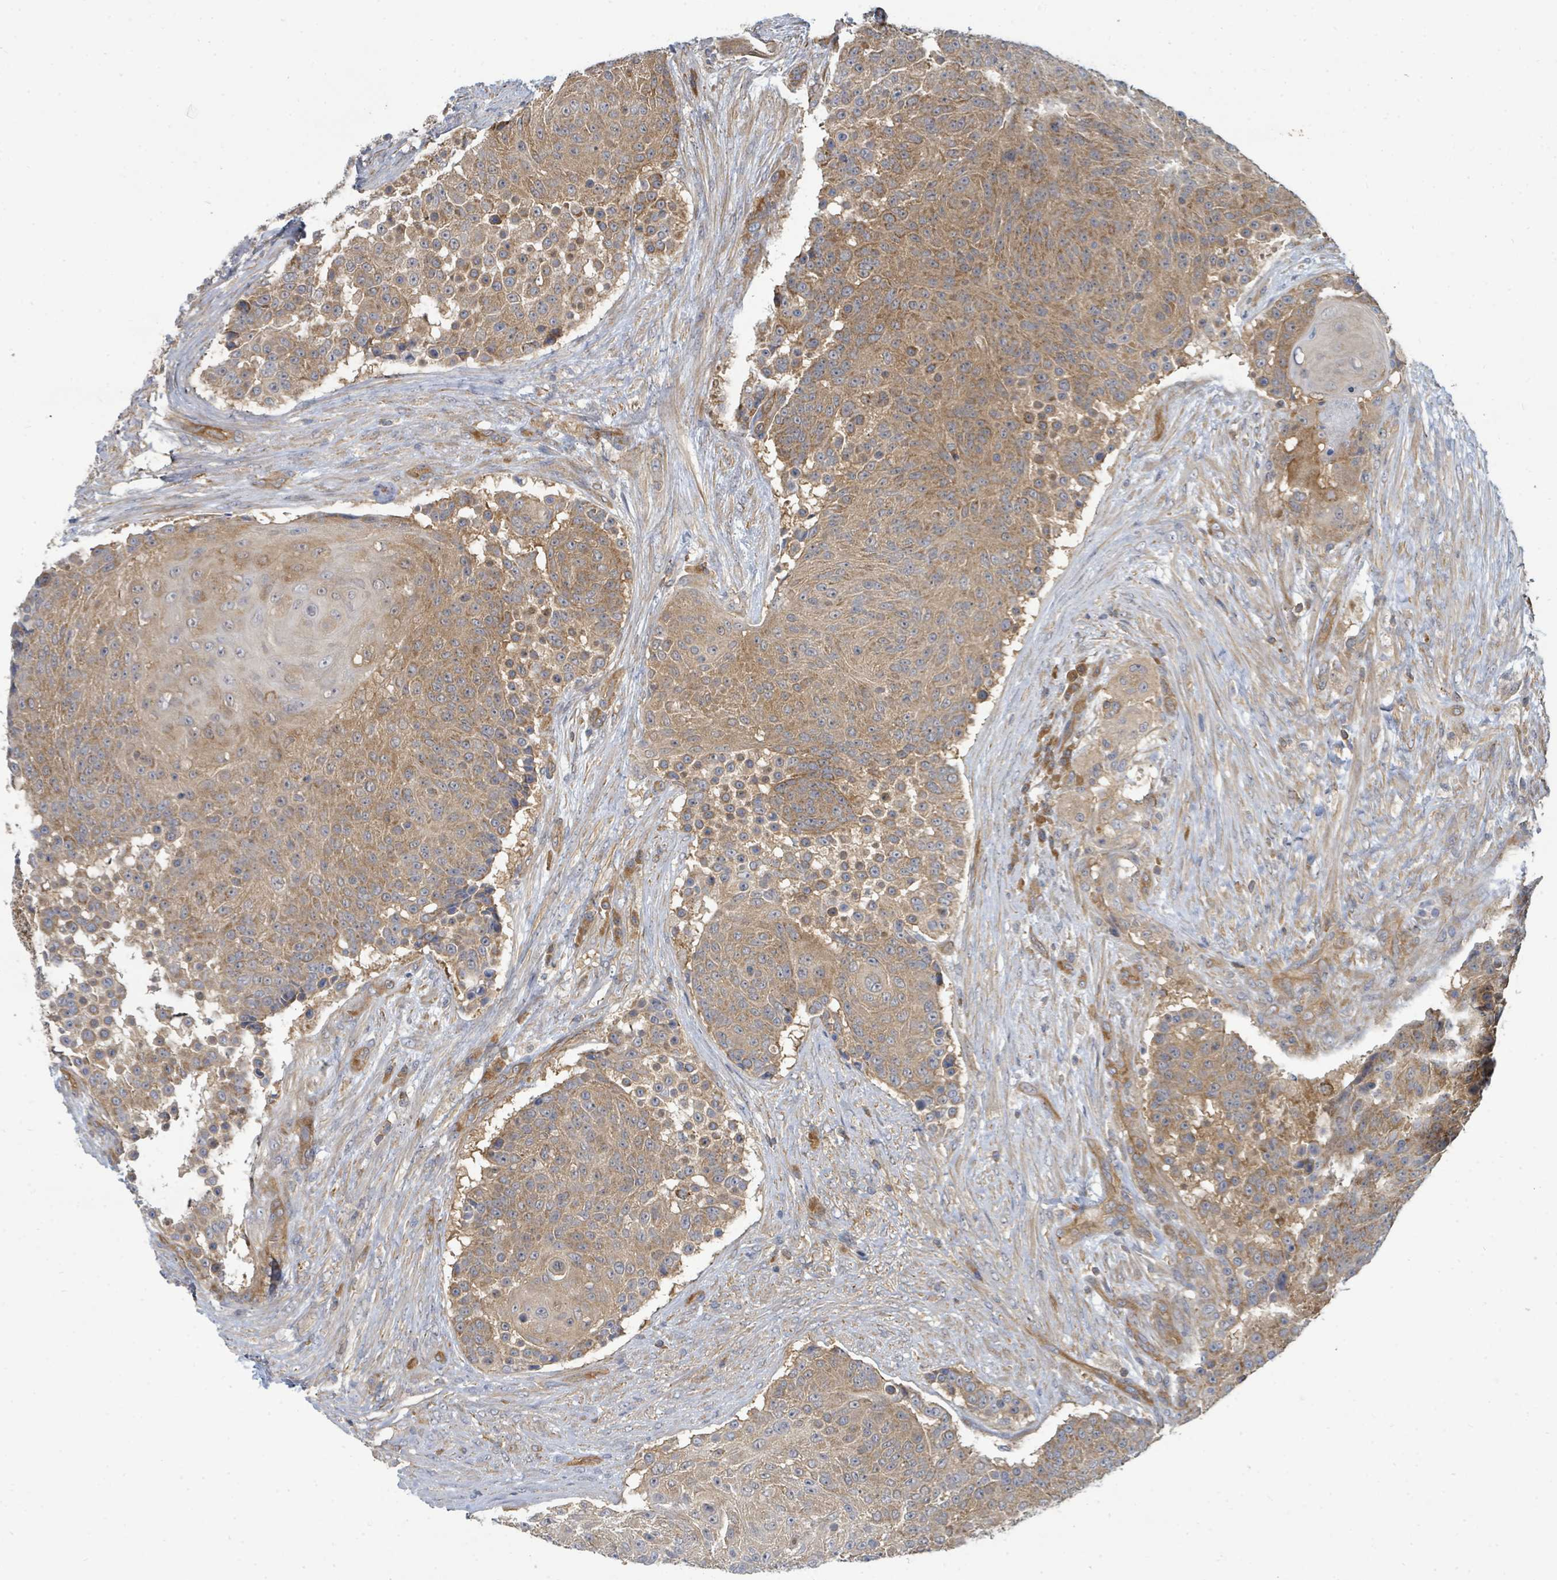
{"staining": {"intensity": "moderate", "quantity": ">75%", "location": "cytoplasmic/membranous"}, "tissue": "urothelial cancer", "cell_type": "Tumor cells", "image_type": "cancer", "snomed": [{"axis": "morphology", "description": "Urothelial carcinoma, High grade"}, {"axis": "topography", "description": "Urinary bladder"}], "caption": "This micrograph reveals high-grade urothelial carcinoma stained with immunohistochemistry to label a protein in brown. The cytoplasmic/membranous of tumor cells show moderate positivity for the protein. Nuclei are counter-stained blue.", "gene": "BOLA2B", "patient": {"sex": "female", "age": 63}}